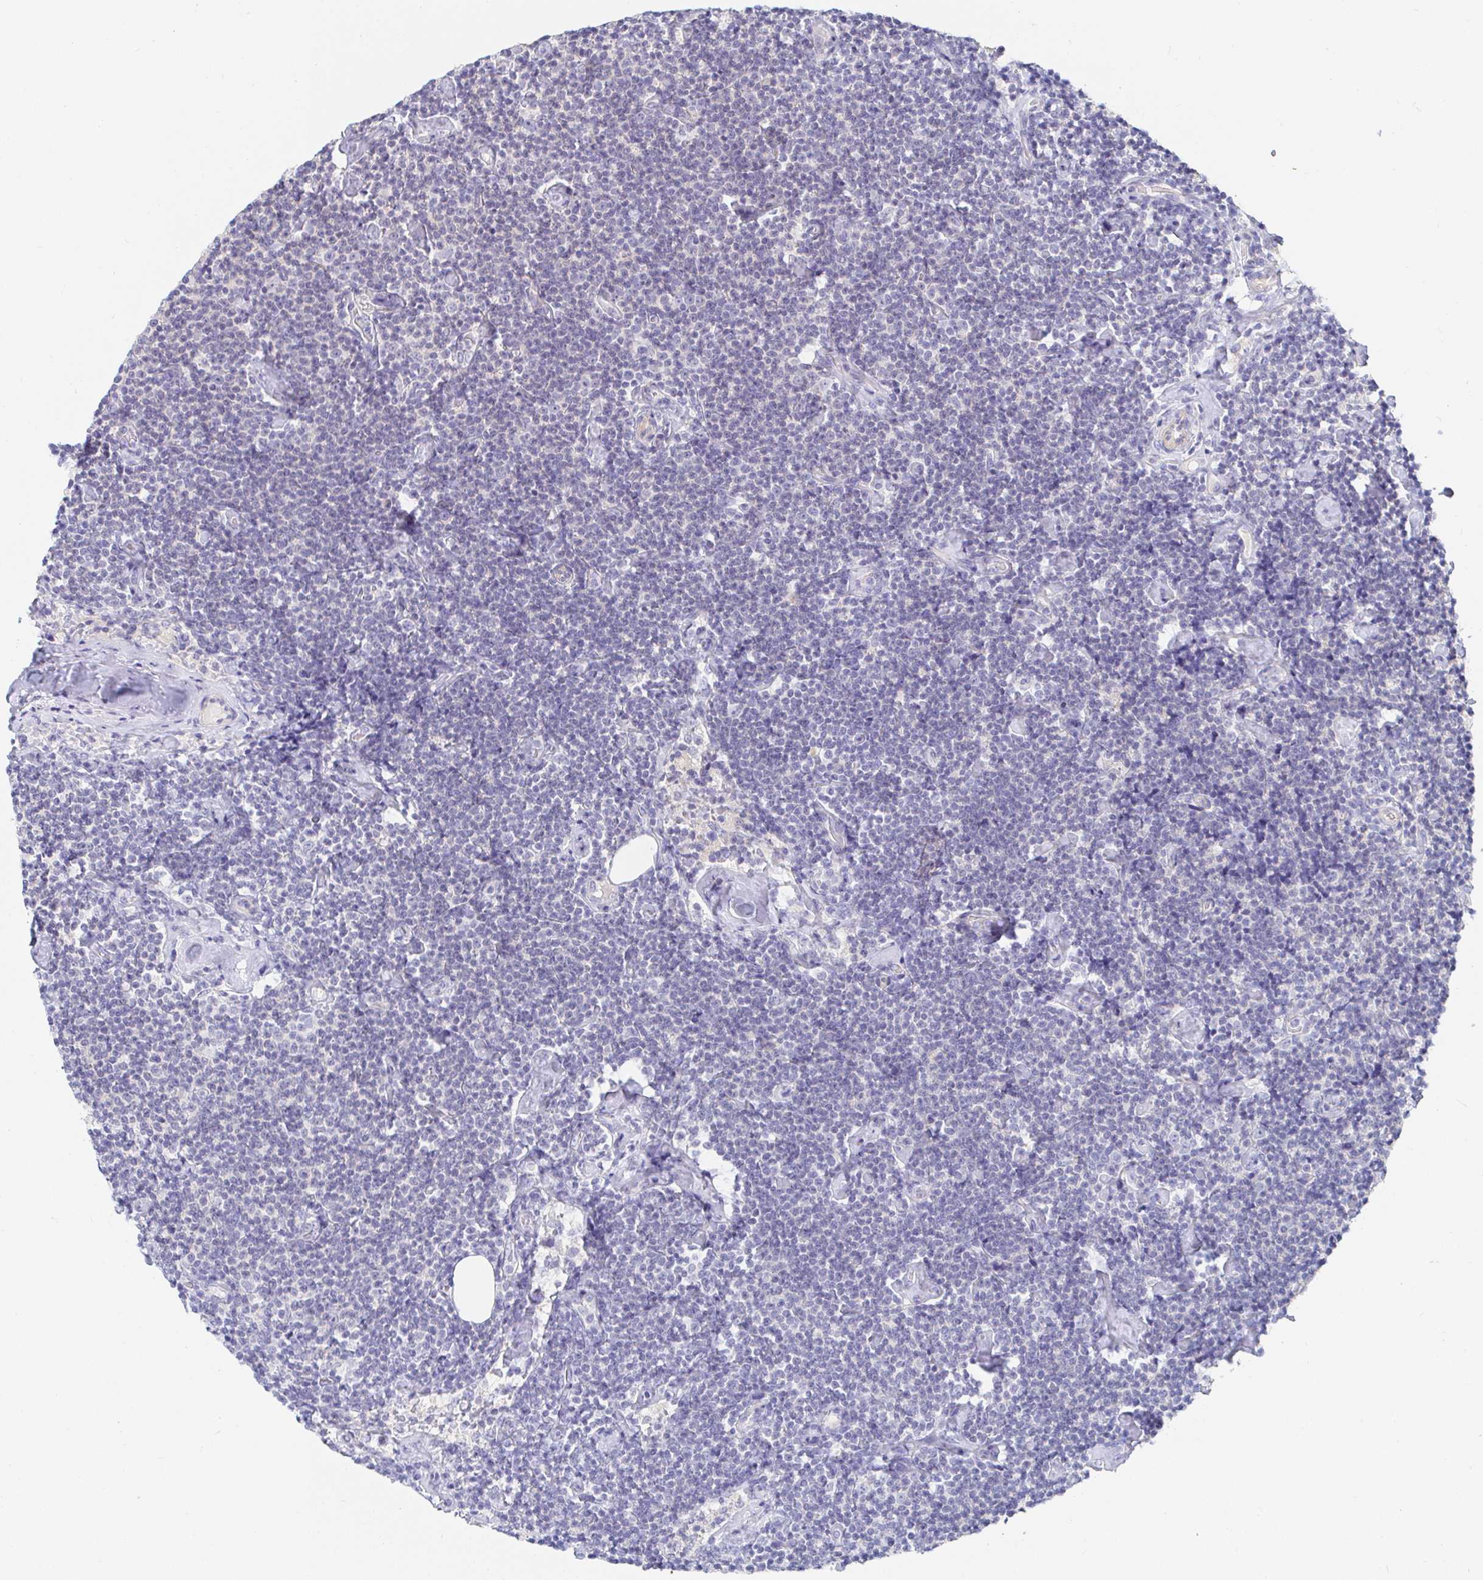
{"staining": {"intensity": "negative", "quantity": "none", "location": "none"}, "tissue": "lymphoma", "cell_type": "Tumor cells", "image_type": "cancer", "snomed": [{"axis": "morphology", "description": "Malignant lymphoma, non-Hodgkin's type, Low grade"}, {"axis": "topography", "description": "Lymph node"}], "caption": "Immunohistochemistry histopathology image of neoplastic tissue: human low-grade malignant lymphoma, non-Hodgkin's type stained with DAB (3,3'-diaminobenzidine) shows no significant protein positivity in tumor cells. (DAB immunohistochemistry (IHC) with hematoxylin counter stain).", "gene": "PDE6B", "patient": {"sex": "male", "age": 81}}